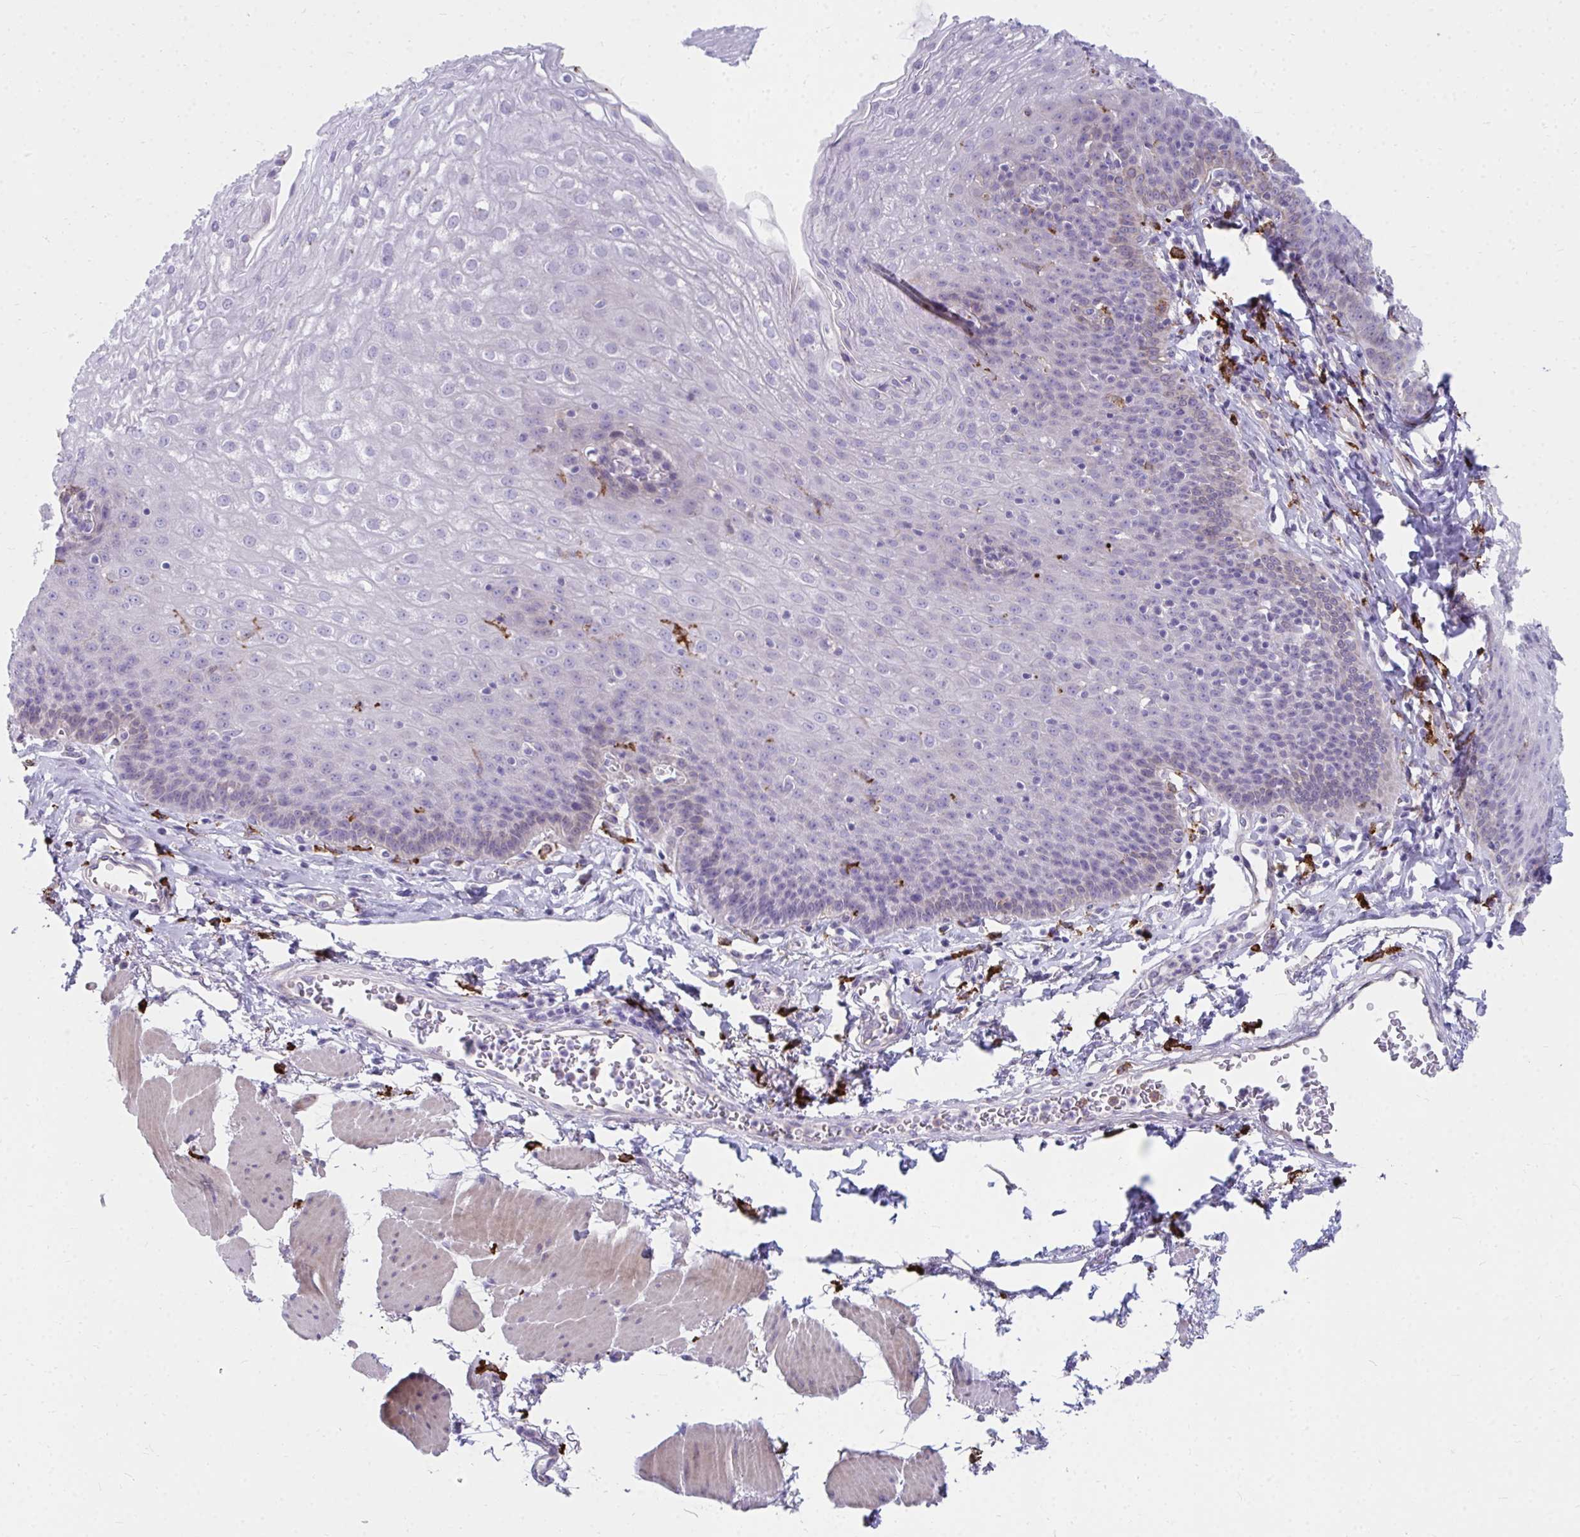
{"staining": {"intensity": "negative", "quantity": "none", "location": "none"}, "tissue": "esophagus", "cell_type": "Squamous epithelial cells", "image_type": "normal", "snomed": [{"axis": "morphology", "description": "Normal tissue, NOS"}, {"axis": "topography", "description": "Esophagus"}], "caption": "High power microscopy micrograph of an immunohistochemistry (IHC) histopathology image of benign esophagus, revealing no significant positivity in squamous epithelial cells.", "gene": "CD163", "patient": {"sex": "female", "age": 81}}